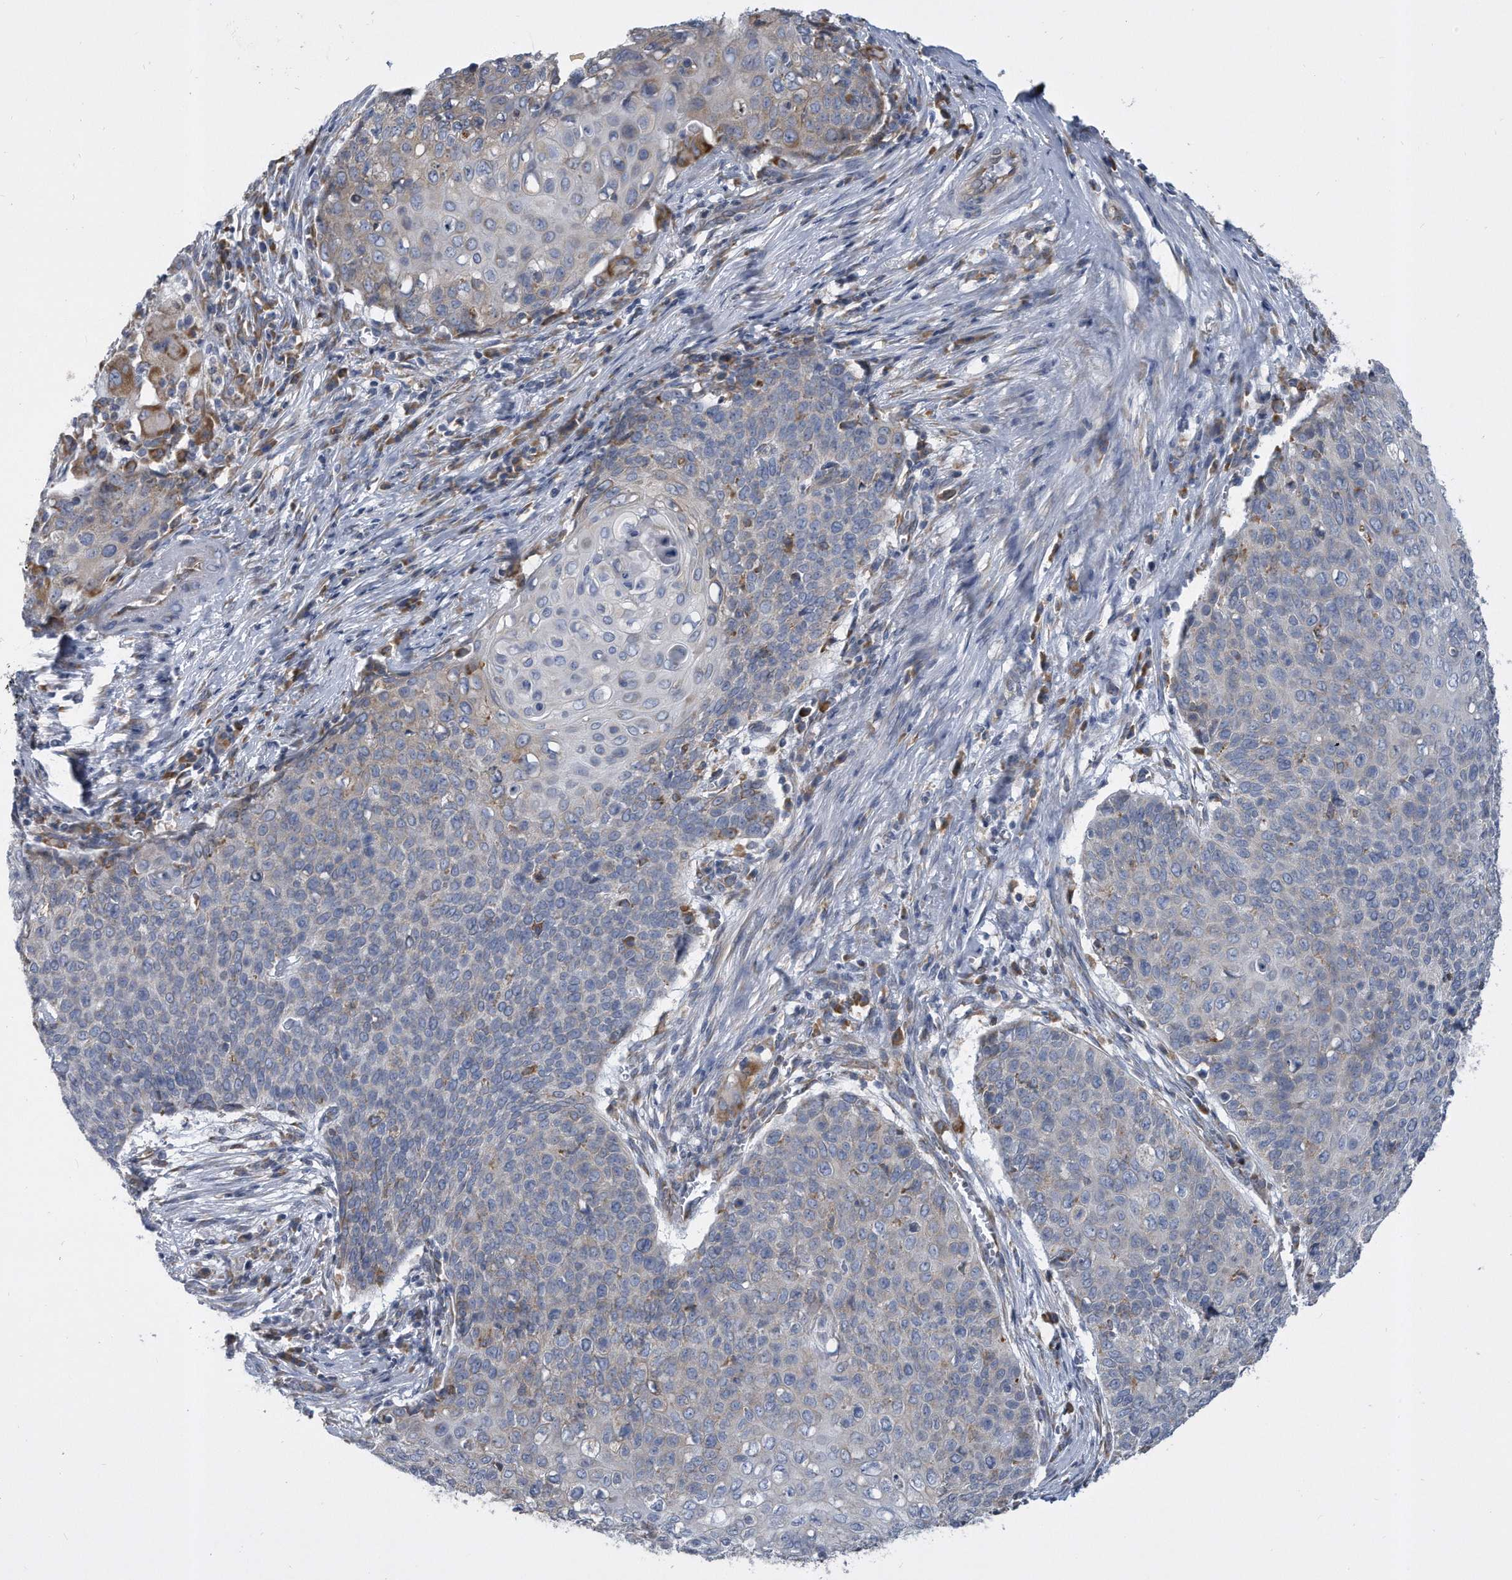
{"staining": {"intensity": "weak", "quantity": "<25%", "location": "cytoplasmic/membranous"}, "tissue": "cervical cancer", "cell_type": "Tumor cells", "image_type": "cancer", "snomed": [{"axis": "morphology", "description": "Squamous cell carcinoma, NOS"}, {"axis": "topography", "description": "Cervix"}], "caption": "Tumor cells are negative for protein expression in human cervical cancer.", "gene": "CCDC47", "patient": {"sex": "female", "age": 39}}